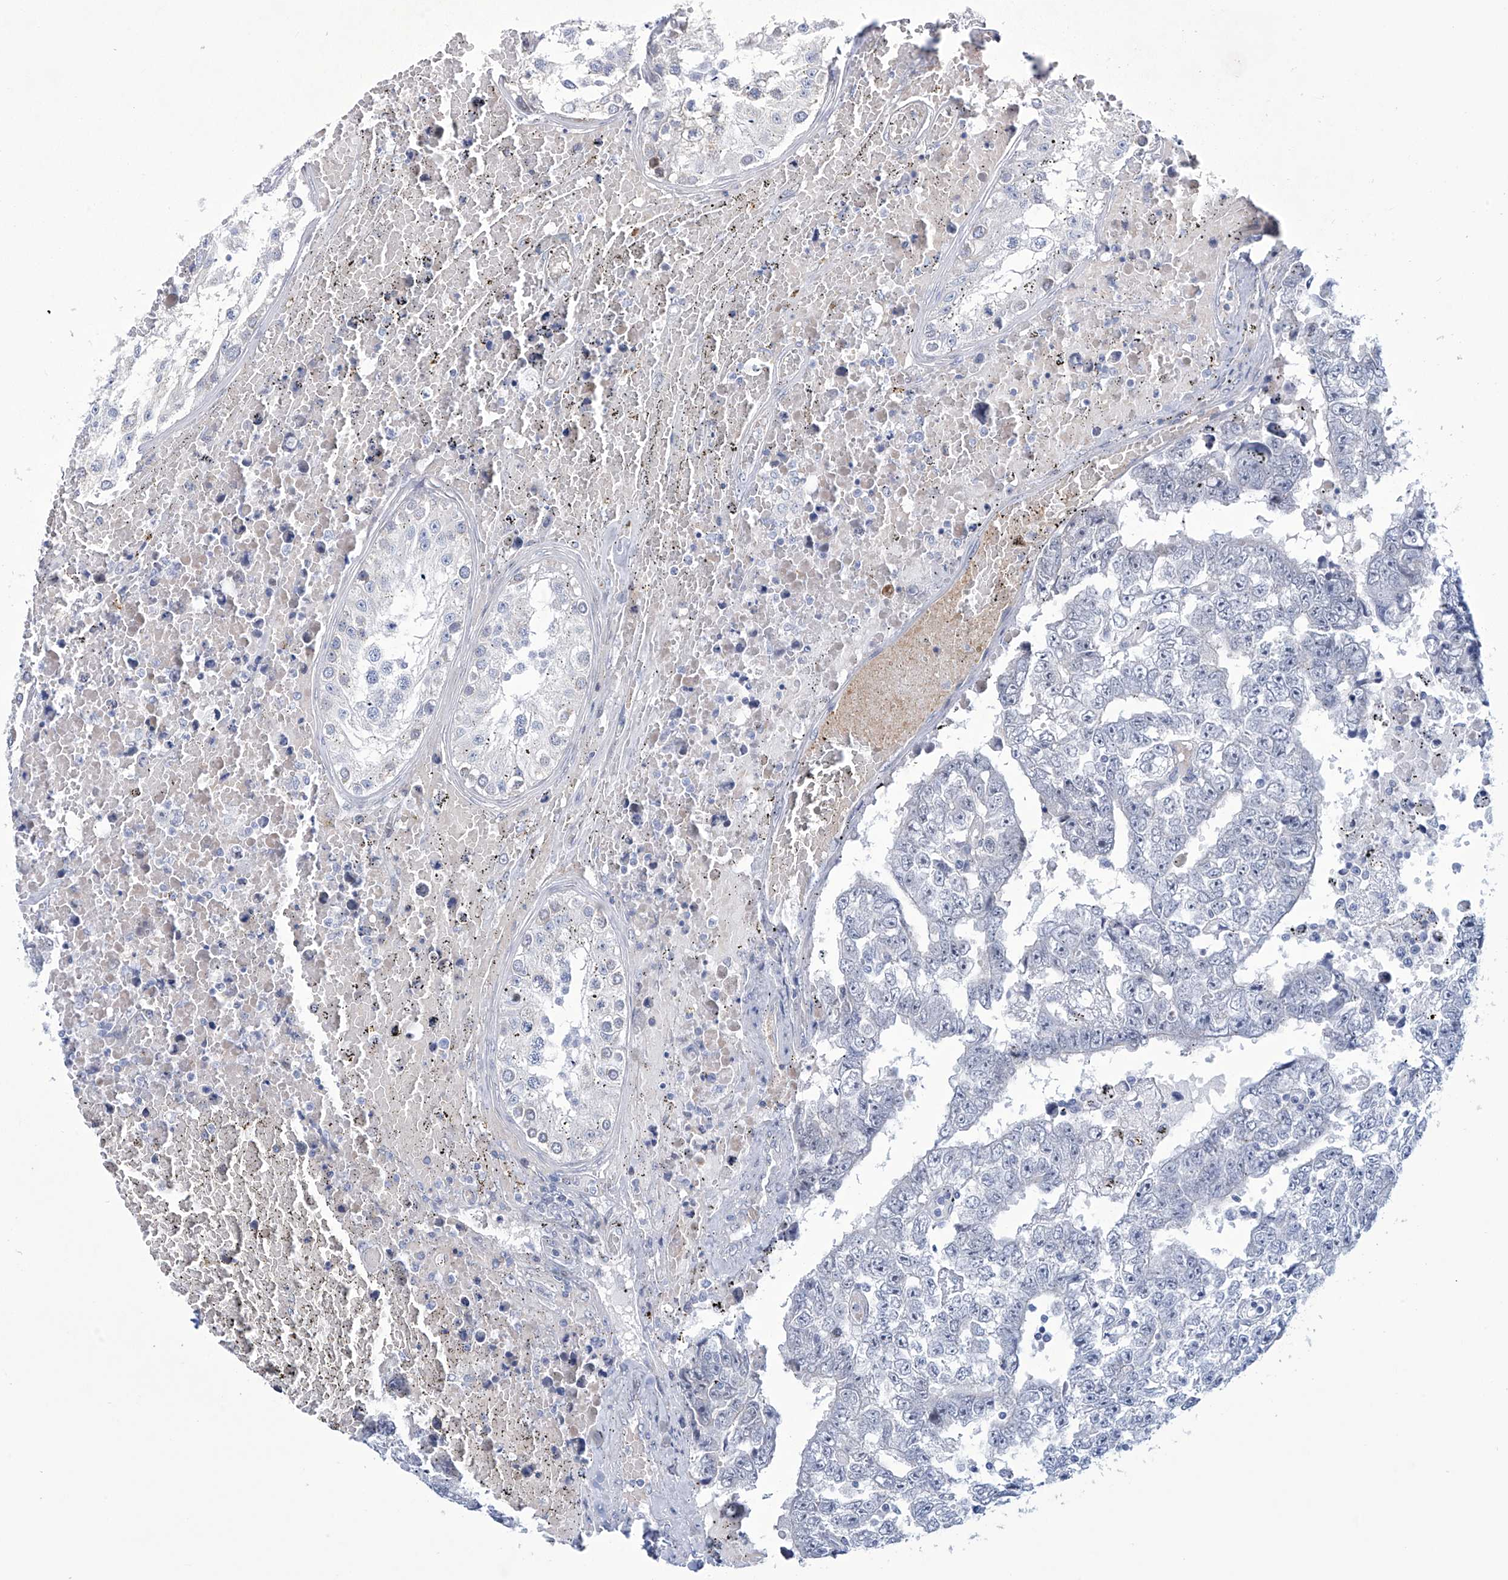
{"staining": {"intensity": "negative", "quantity": "none", "location": "none"}, "tissue": "testis cancer", "cell_type": "Tumor cells", "image_type": "cancer", "snomed": [{"axis": "morphology", "description": "Carcinoma, Embryonal, NOS"}, {"axis": "topography", "description": "Testis"}], "caption": "DAB (3,3'-diaminobenzidine) immunohistochemical staining of human testis embryonal carcinoma demonstrates no significant positivity in tumor cells.", "gene": "TRIM60", "patient": {"sex": "male", "age": 25}}